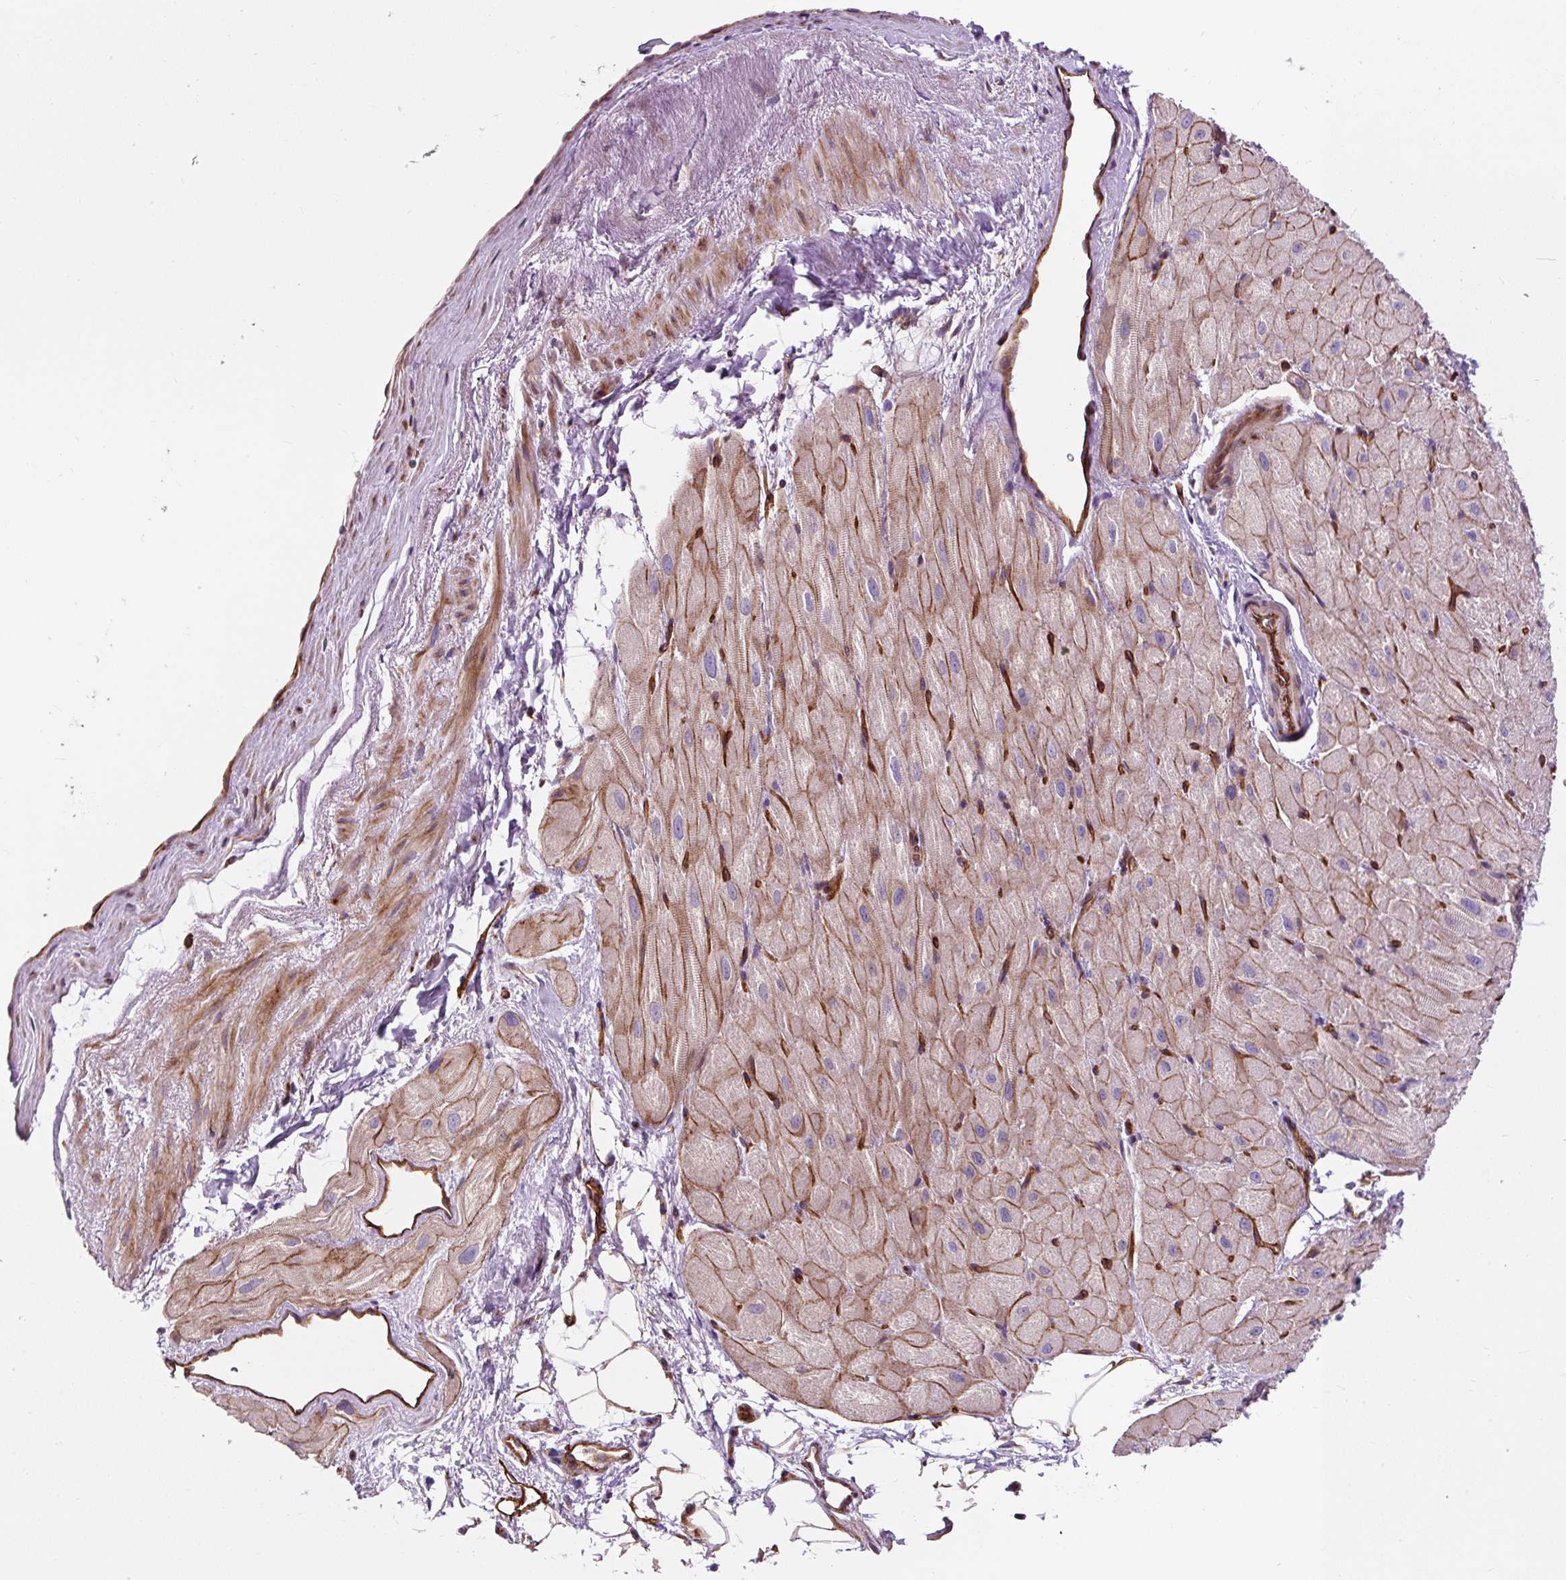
{"staining": {"intensity": "moderate", "quantity": "25%-75%", "location": "cytoplasmic/membranous"}, "tissue": "heart muscle", "cell_type": "Cardiomyocytes", "image_type": "normal", "snomed": [{"axis": "morphology", "description": "Normal tissue, NOS"}, {"axis": "topography", "description": "Heart"}], "caption": "This photomicrograph demonstrates immunohistochemistry staining of unremarkable human heart muscle, with medium moderate cytoplasmic/membranous expression in approximately 25%-75% of cardiomyocytes.", "gene": "PCDHGB3", "patient": {"sex": "male", "age": 62}}